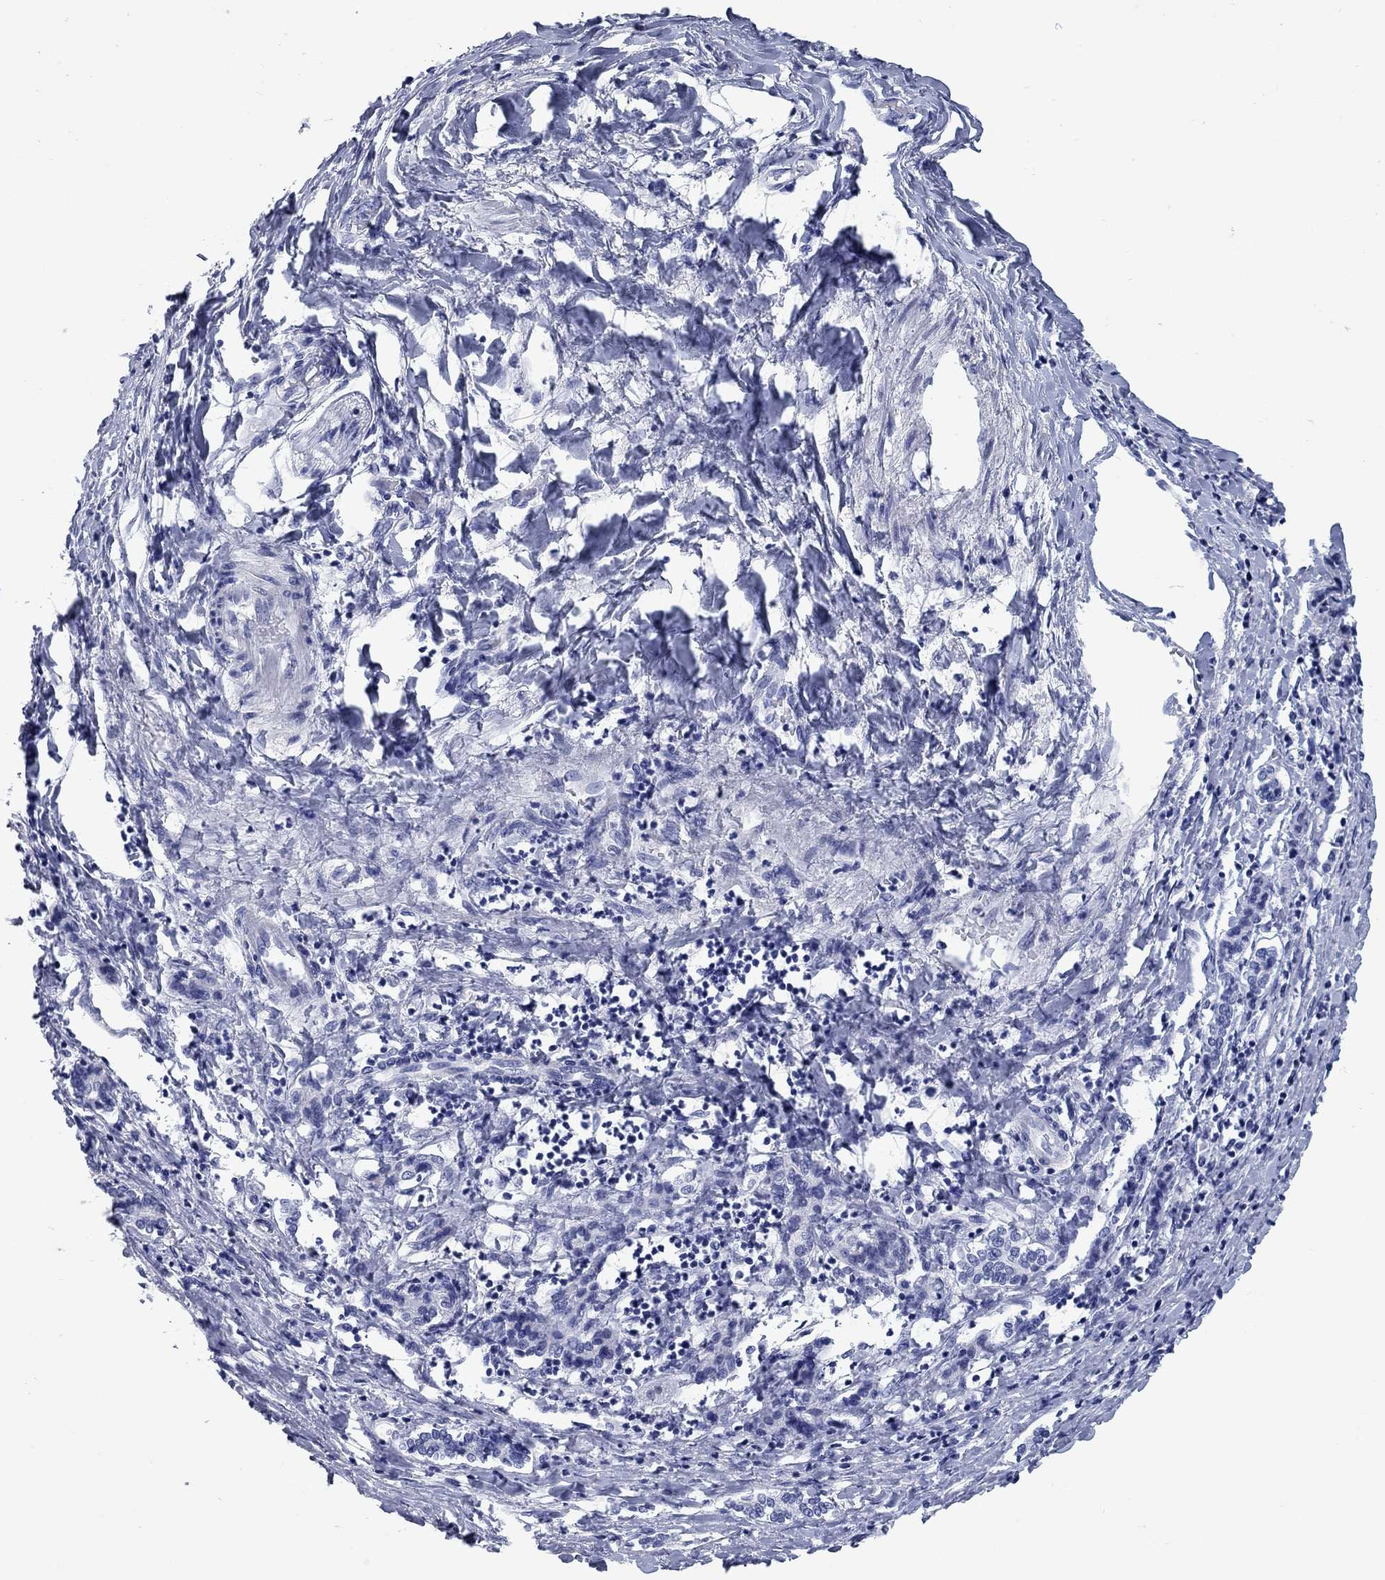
{"staining": {"intensity": "negative", "quantity": "none", "location": "none"}, "tissue": "liver cancer", "cell_type": "Tumor cells", "image_type": "cancer", "snomed": [{"axis": "morphology", "description": "Carcinoma, Hepatocellular, NOS"}, {"axis": "topography", "description": "Liver"}], "caption": "There is no significant positivity in tumor cells of liver hepatocellular carcinoma.", "gene": "CCNA1", "patient": {"sex": "male", "age": 40}}